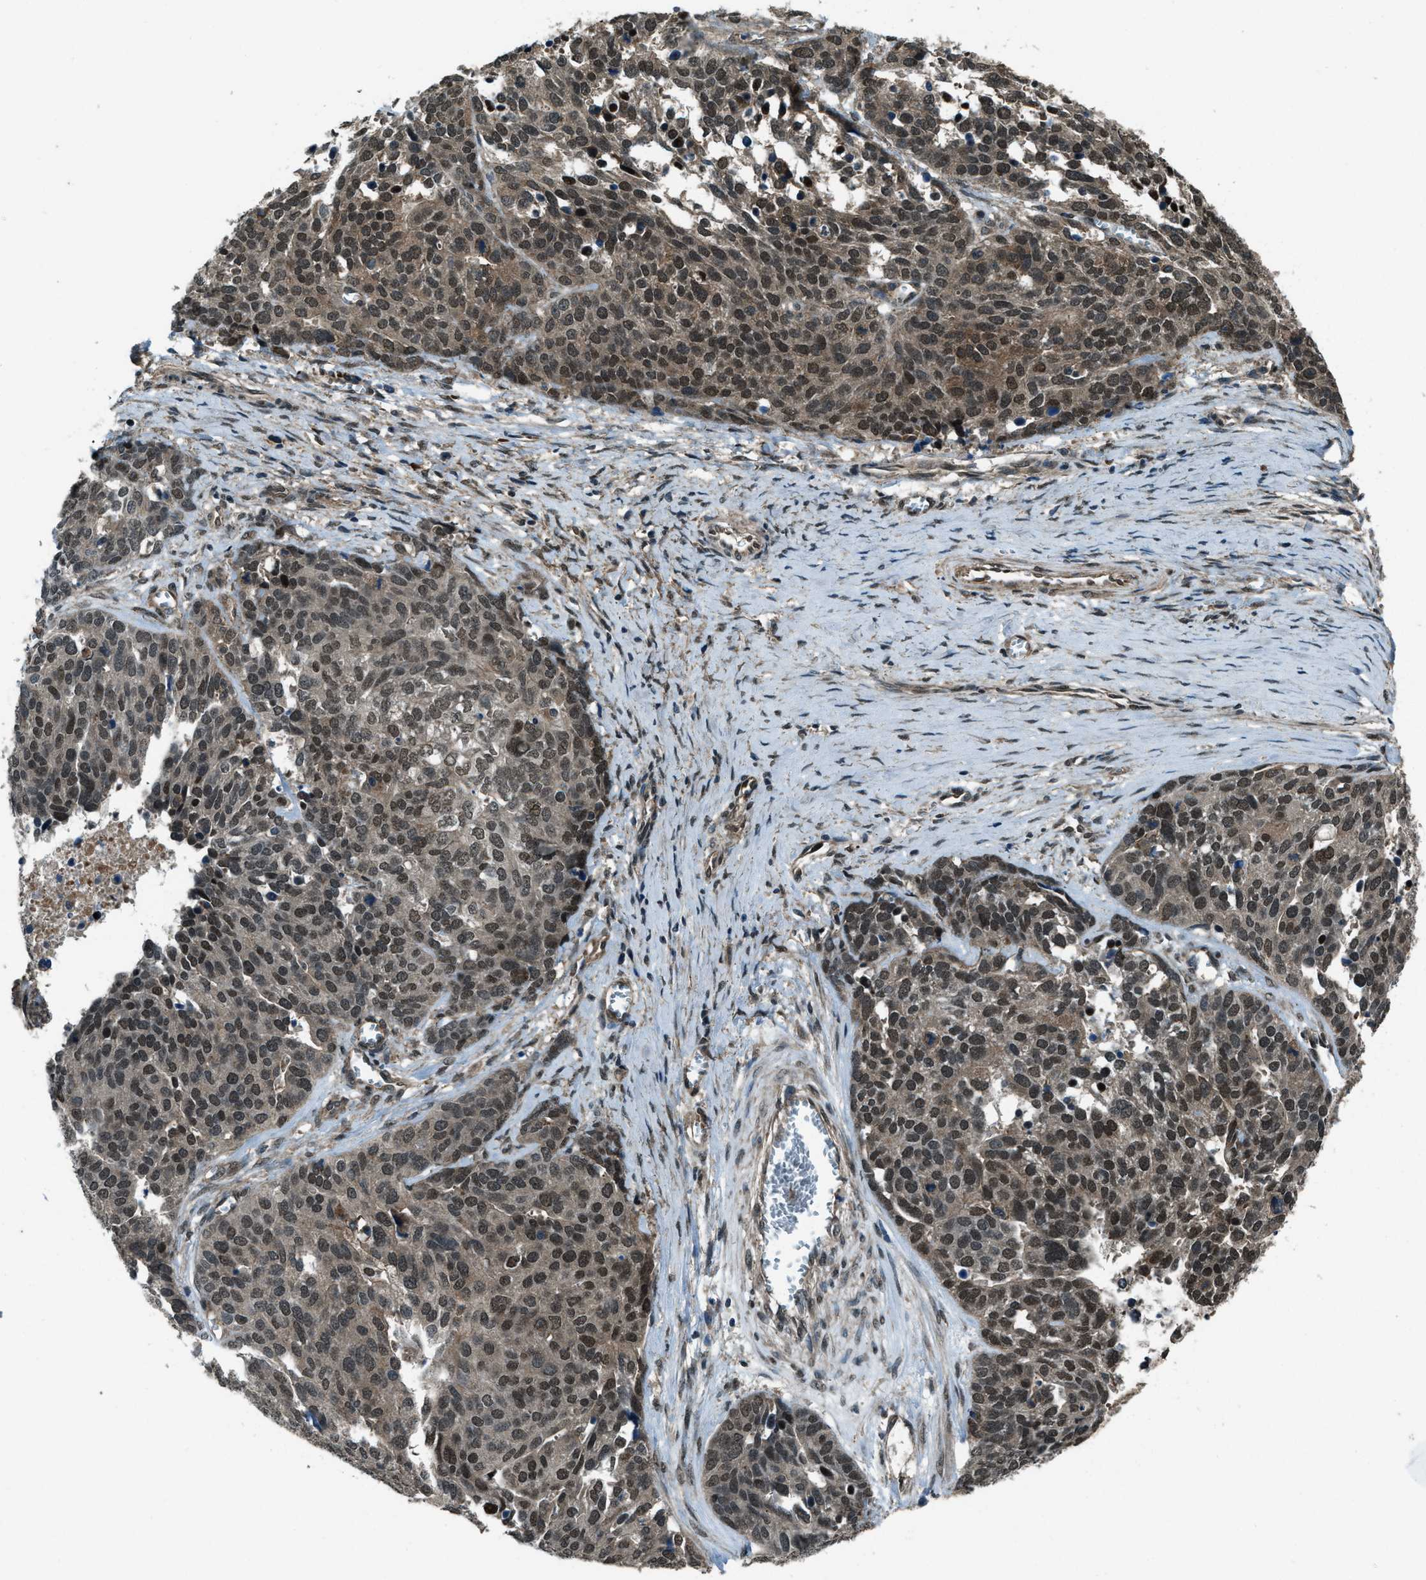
{"staining": {"intensity": "moderate", "quantity": ">75%", "location": "nuclear"}, "tissue": "ovarian cancer", "cell_type": "Tumor cells", "image_type": "cancer", "snomed": [{"axis": "morphology", "description": "Cystadenocarcinoma, serous, NOS"}, {"axis": "topography", "description": "Ovary"}], "caption": "Human ovarian serous cystadenocarcinoma stained for a protein (brown) shows moderate nuclear positive positivity in about >75% of tumor cells.", "gene": "SVIL", "patient": {"sex": "female", "age": 44}}